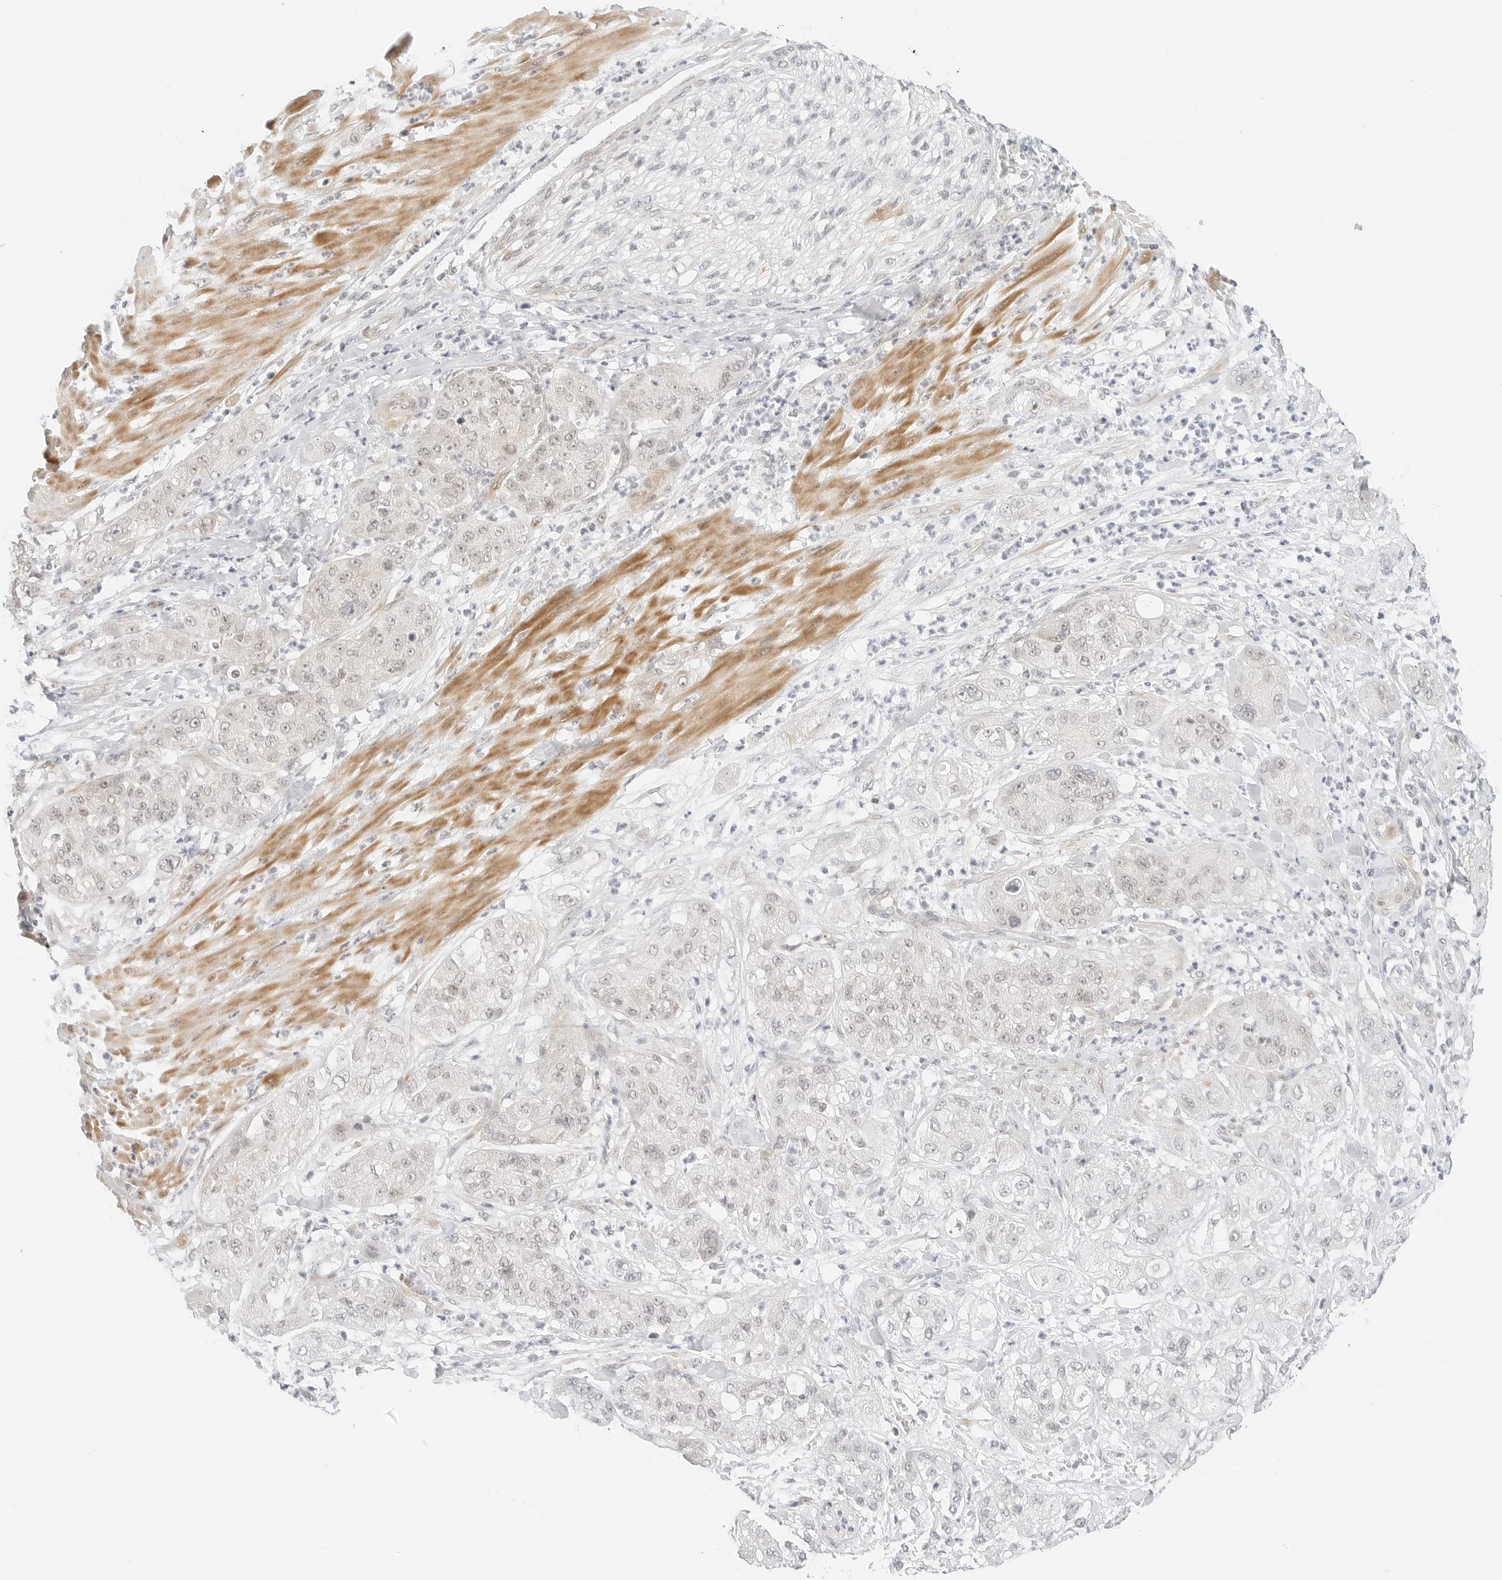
{"staining": {"intensity": "weak", "quantity": "25%-75%", "location": "nuclear"}, "tissue": "pancreatic cancer", "cell_type": "Tumor cells", "image_type": "cancer", "snomed": [{"axis": "morphology", "description": "Adenocarcinoma, NOS"}, {"axis": "topography", "description": "Pancreas"}], "caption": "Pancreatic adenocarcinoma stained for a protein reveals weak nuclear positivity in tumor cells. Using DAB (brown) and hematoxylin (blue) stains, captured at high magnification using brightfield microscopy.", "gene": "NEO1", "patient": {"sex": "female", "age": 78}}